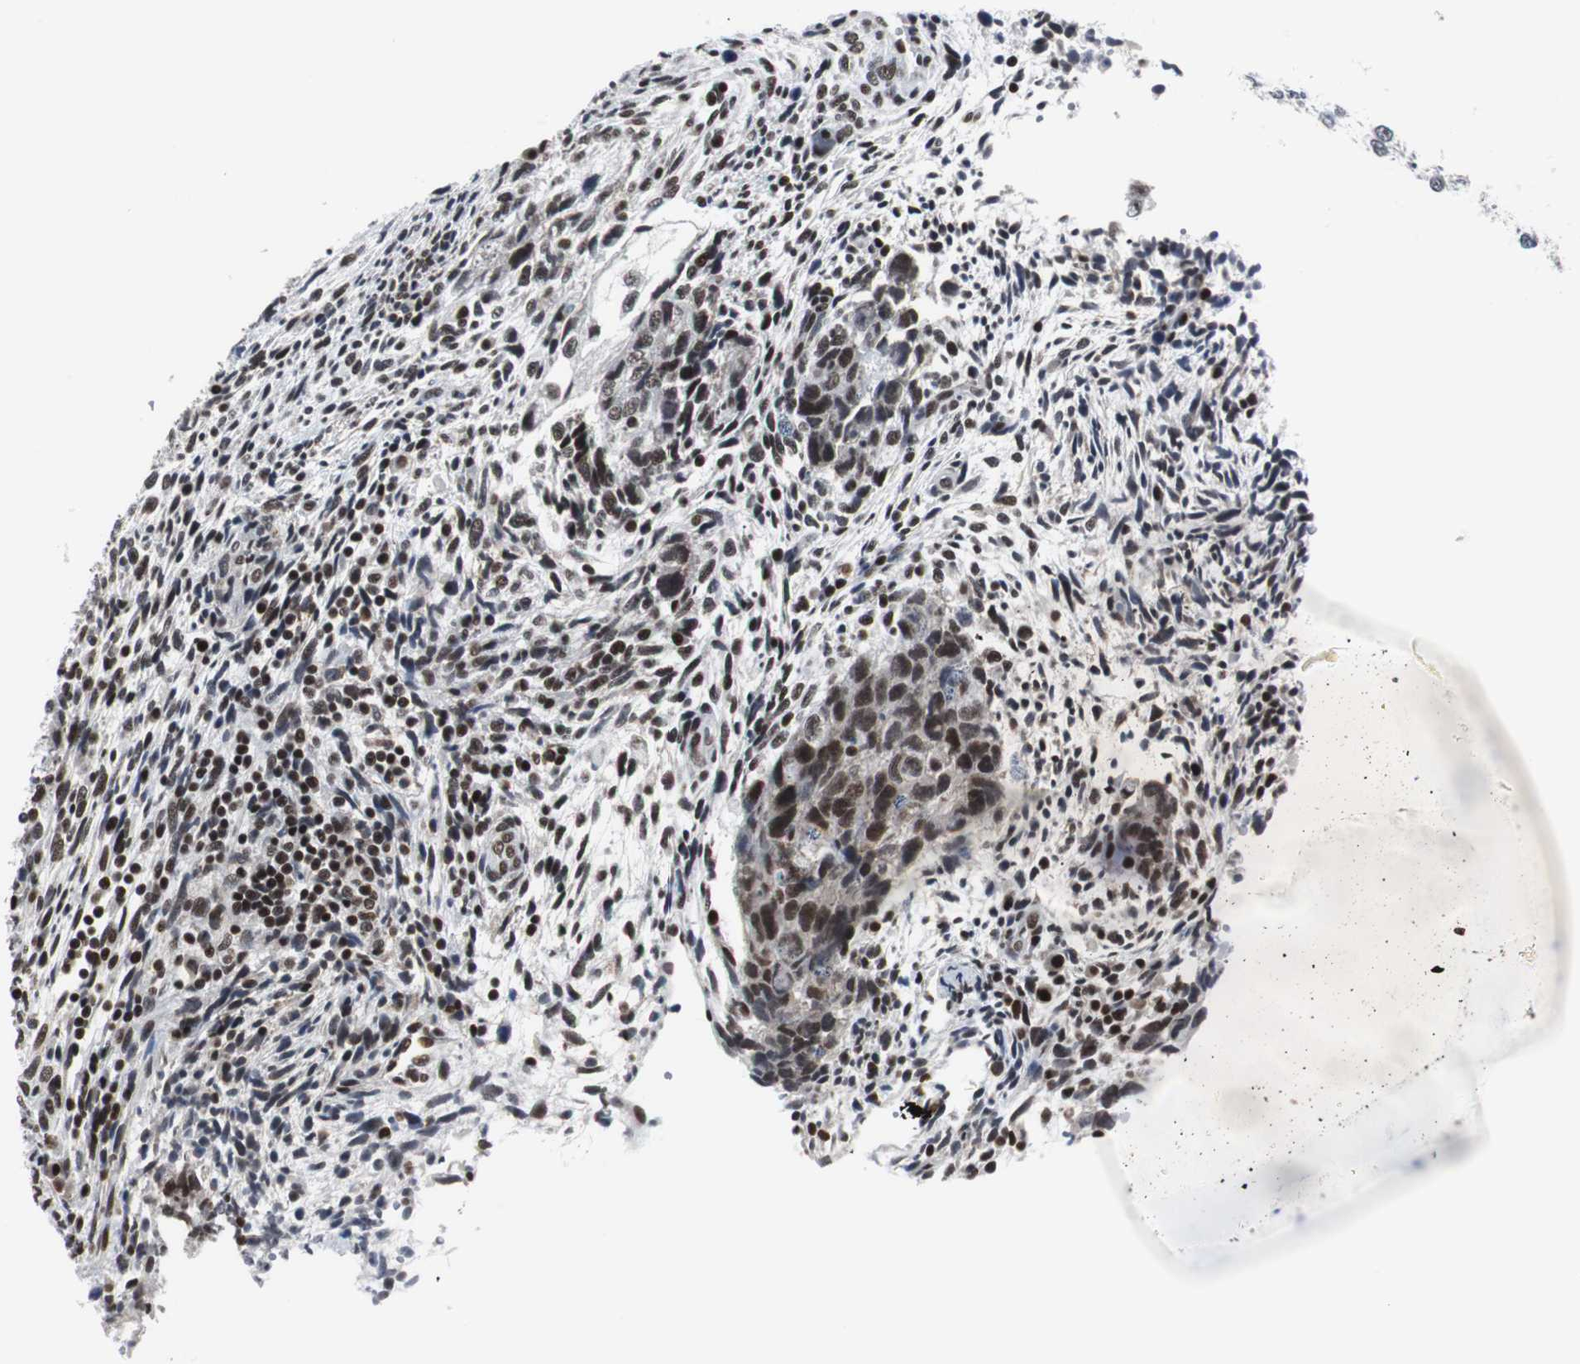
{"staining": {"intensity": "moderate", "quantity": ">75%", "location": "nuclear"}, "tissue": "testis cancer", "cell_type": "Tumor cells", "image_type": "cancer", "snomed": [{"axis": "morphology", "description": "Normal tissue, NOS"}, {"axis": "morphology", "description": "Carcinoma, Embryonal, NOS"}, {"axis": "topography", "description": "Testis"}], "caption": "Protein analysis of testis cancer tissue demonstrates moderate nuclear staining in about >75% of tumor cells.", "gene": "RAD9A", "patient": {"sex": "male", "age": 36}}